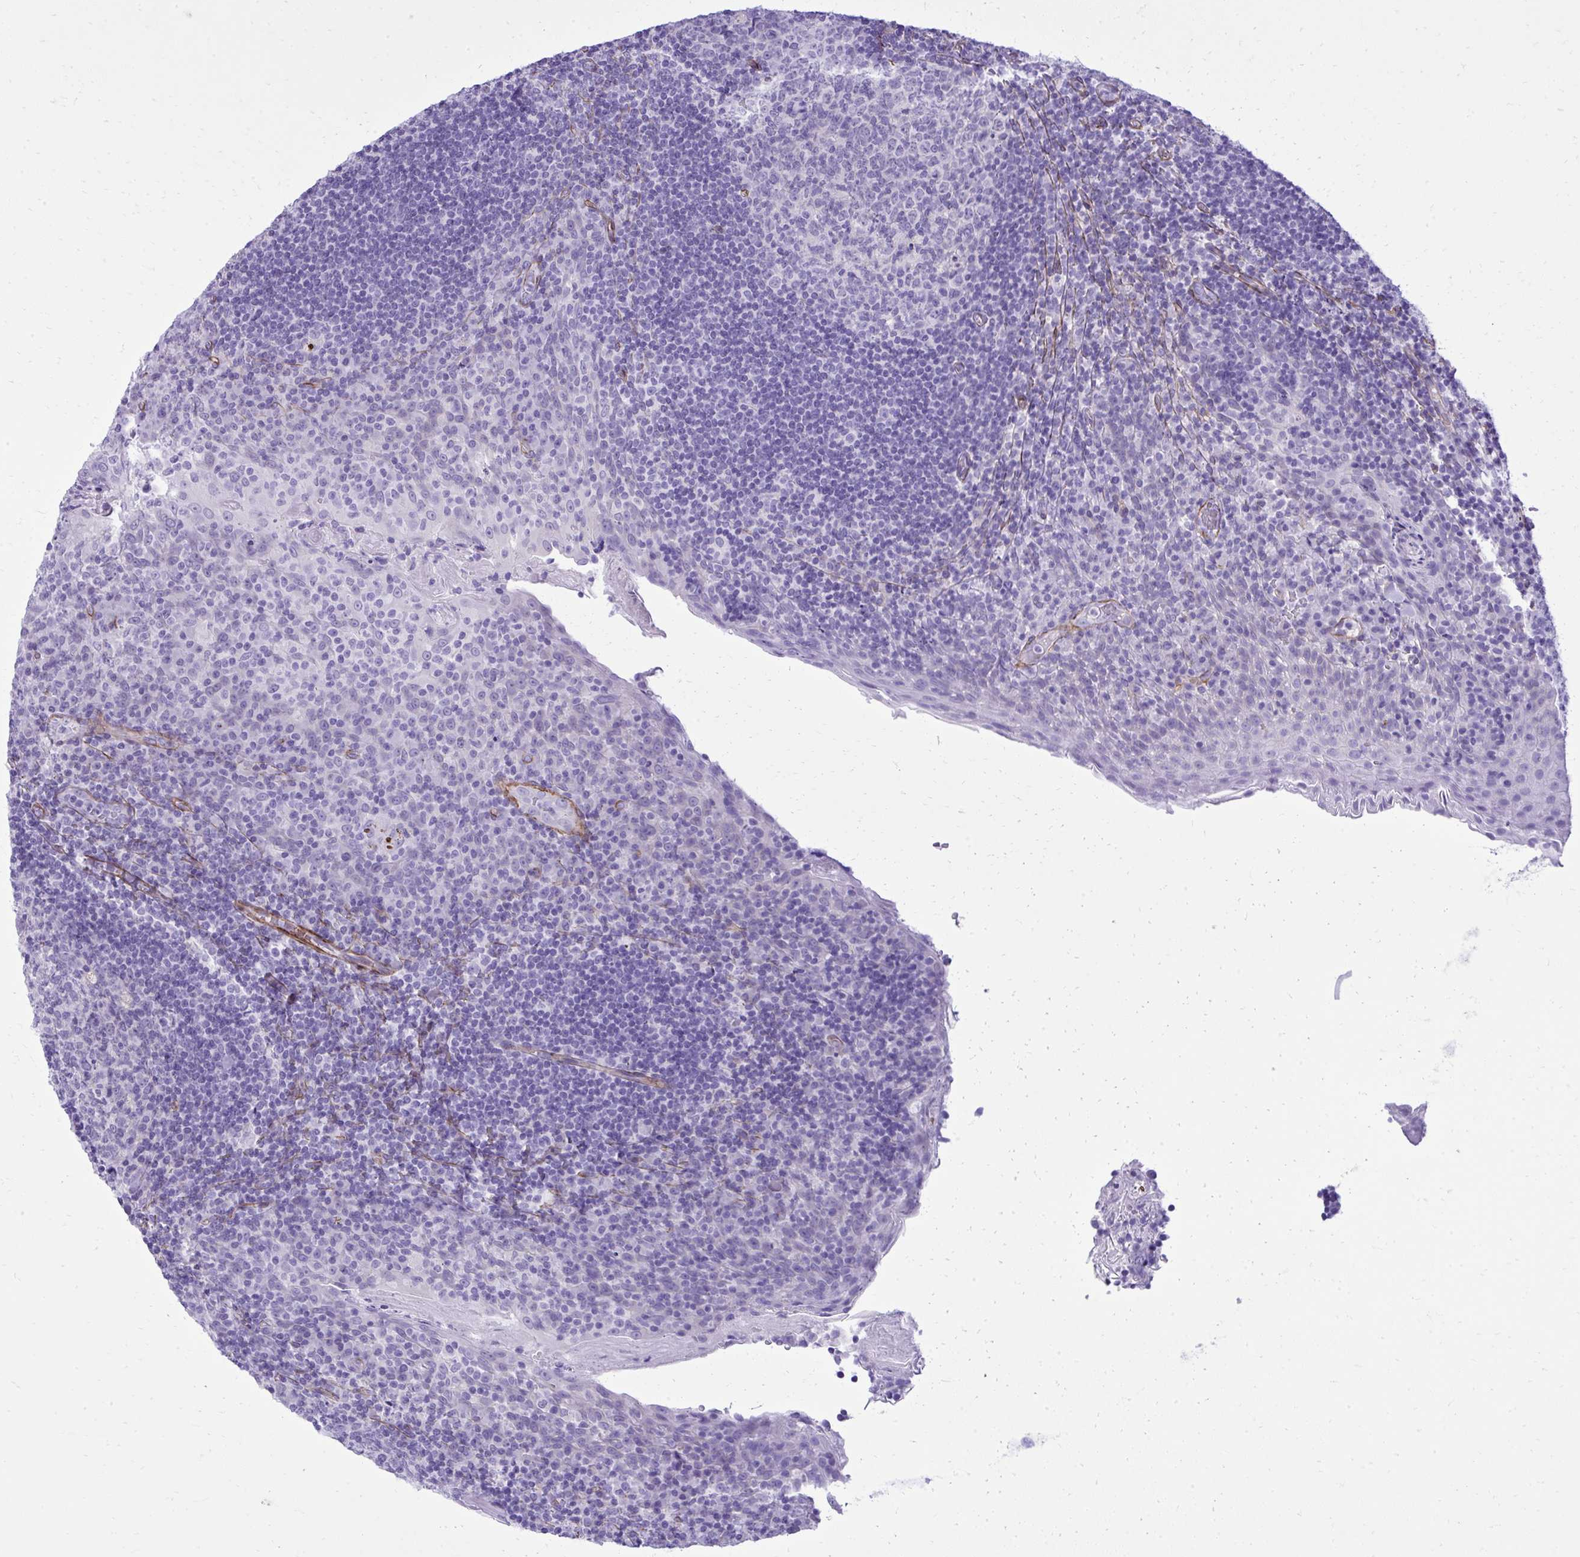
{"staining": {"intensity": "negative", "quantity": "none", "location": "none"}, "tissue": "tonsil", "cell_type": "Germinal center cells", "image_type": "normal", "snomed": [{"axis": "morphology", "description": "Normal tissue, NOS"}, {"axis": "topography", "description": "Tonsil"}], "caption": "This is a micrograph of IHC staining of benign tonsil, which shows no expression in germinal center cells.", "gene": "PITPNM3", "patient": {"sex": "male", "age": 17}}